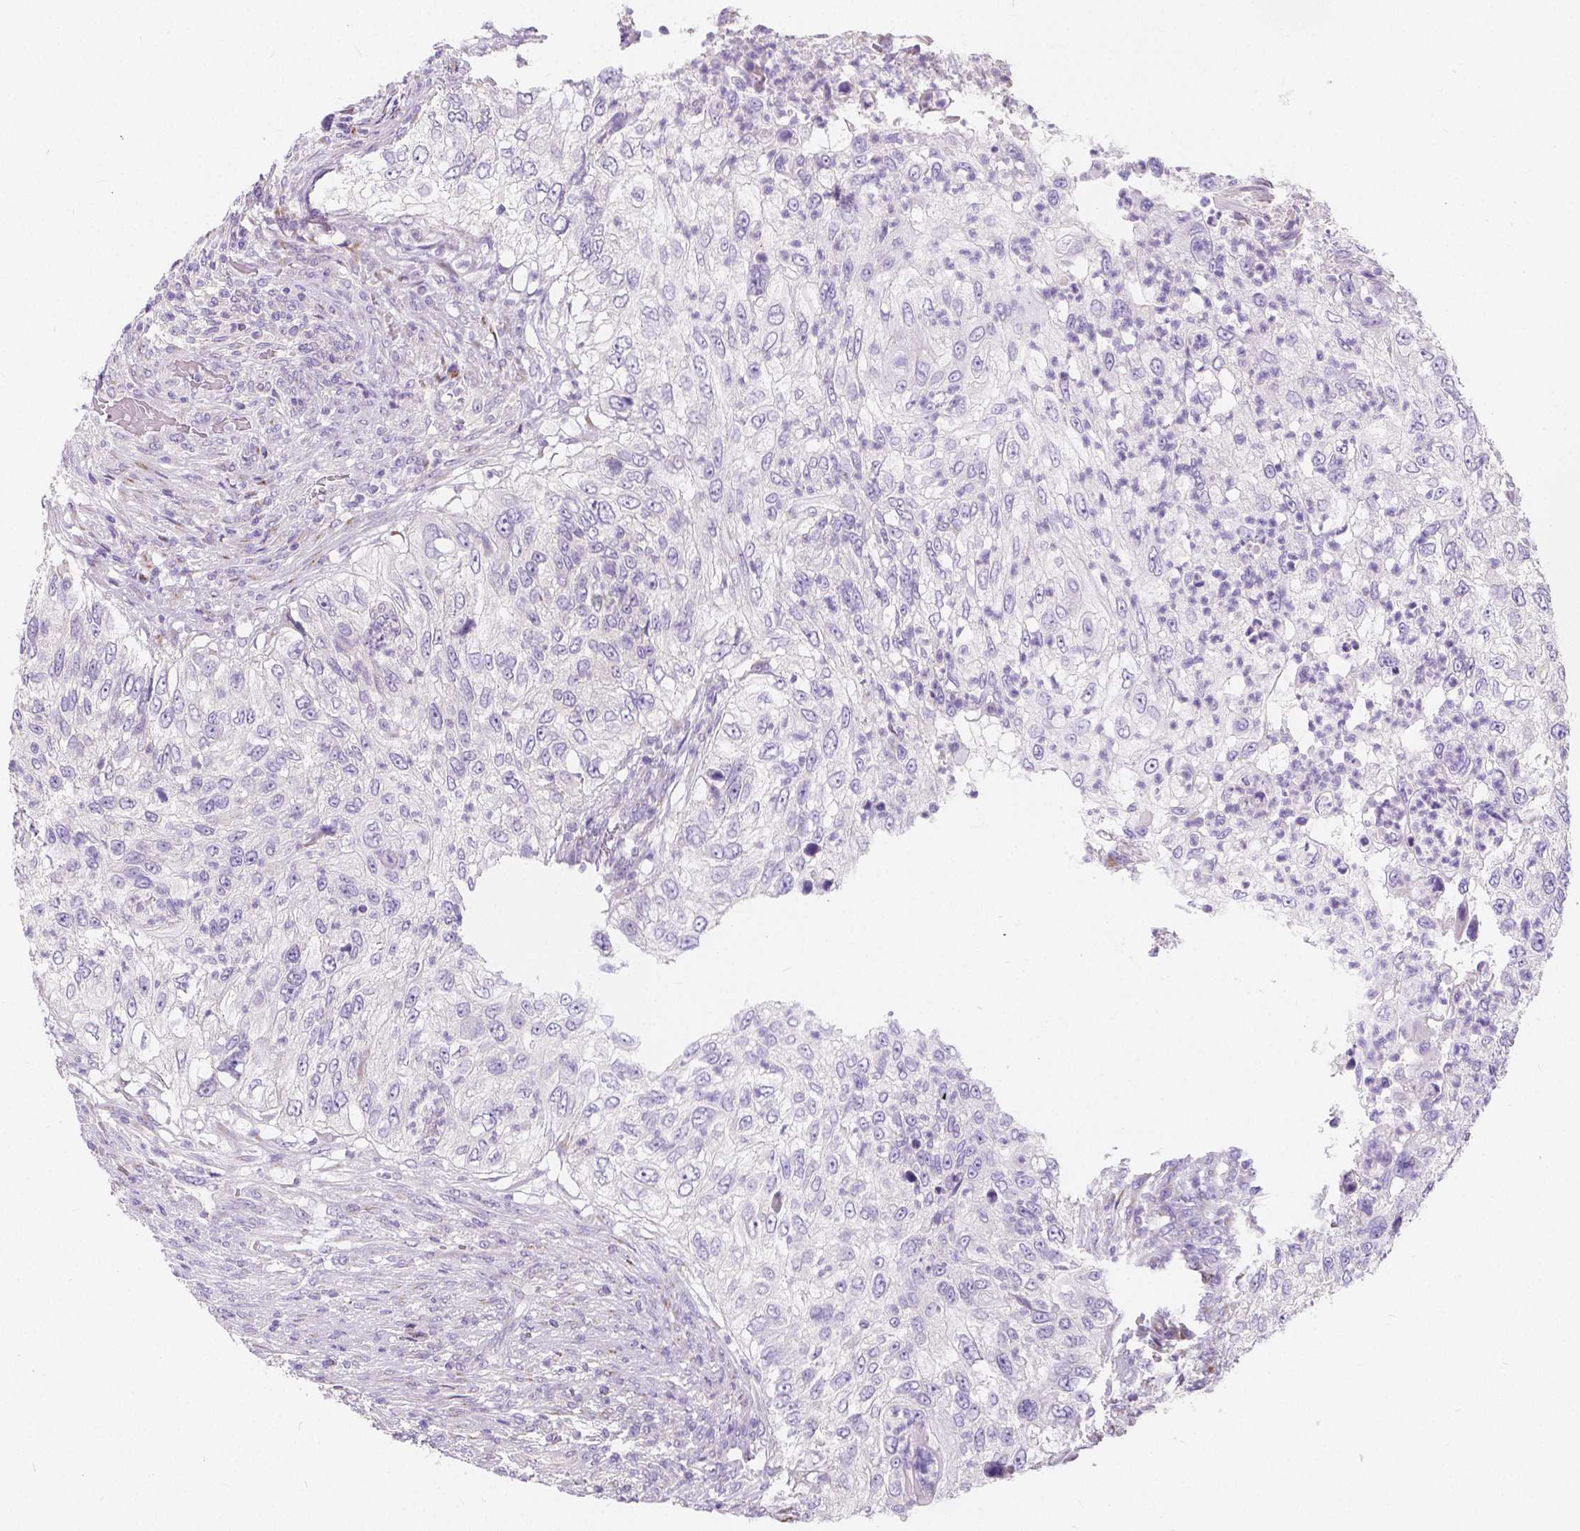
{"staining": {"intensity": "negative", "quantity": "none", "location": "none"}, "tissue": "urothelial cancer", "cell_type": "Tumor cells", "image_type": "cancer", "snomed": [{"axis": "morphology", "description": "Urothelial carcinoma, High grade"}, {"axis": "topography", "description": "Urinary bladder"}], "caption": "This is a image of IHC staining of urothelial carcinoma (high-grade), which shows no expression in tumor cells. (DAB (3,3'-diaminobenzidine) IHC visualized using brightfield microscopy, high magnification).", "gene": "RNF186", "patient": {"sex": "female", "age": 60}}